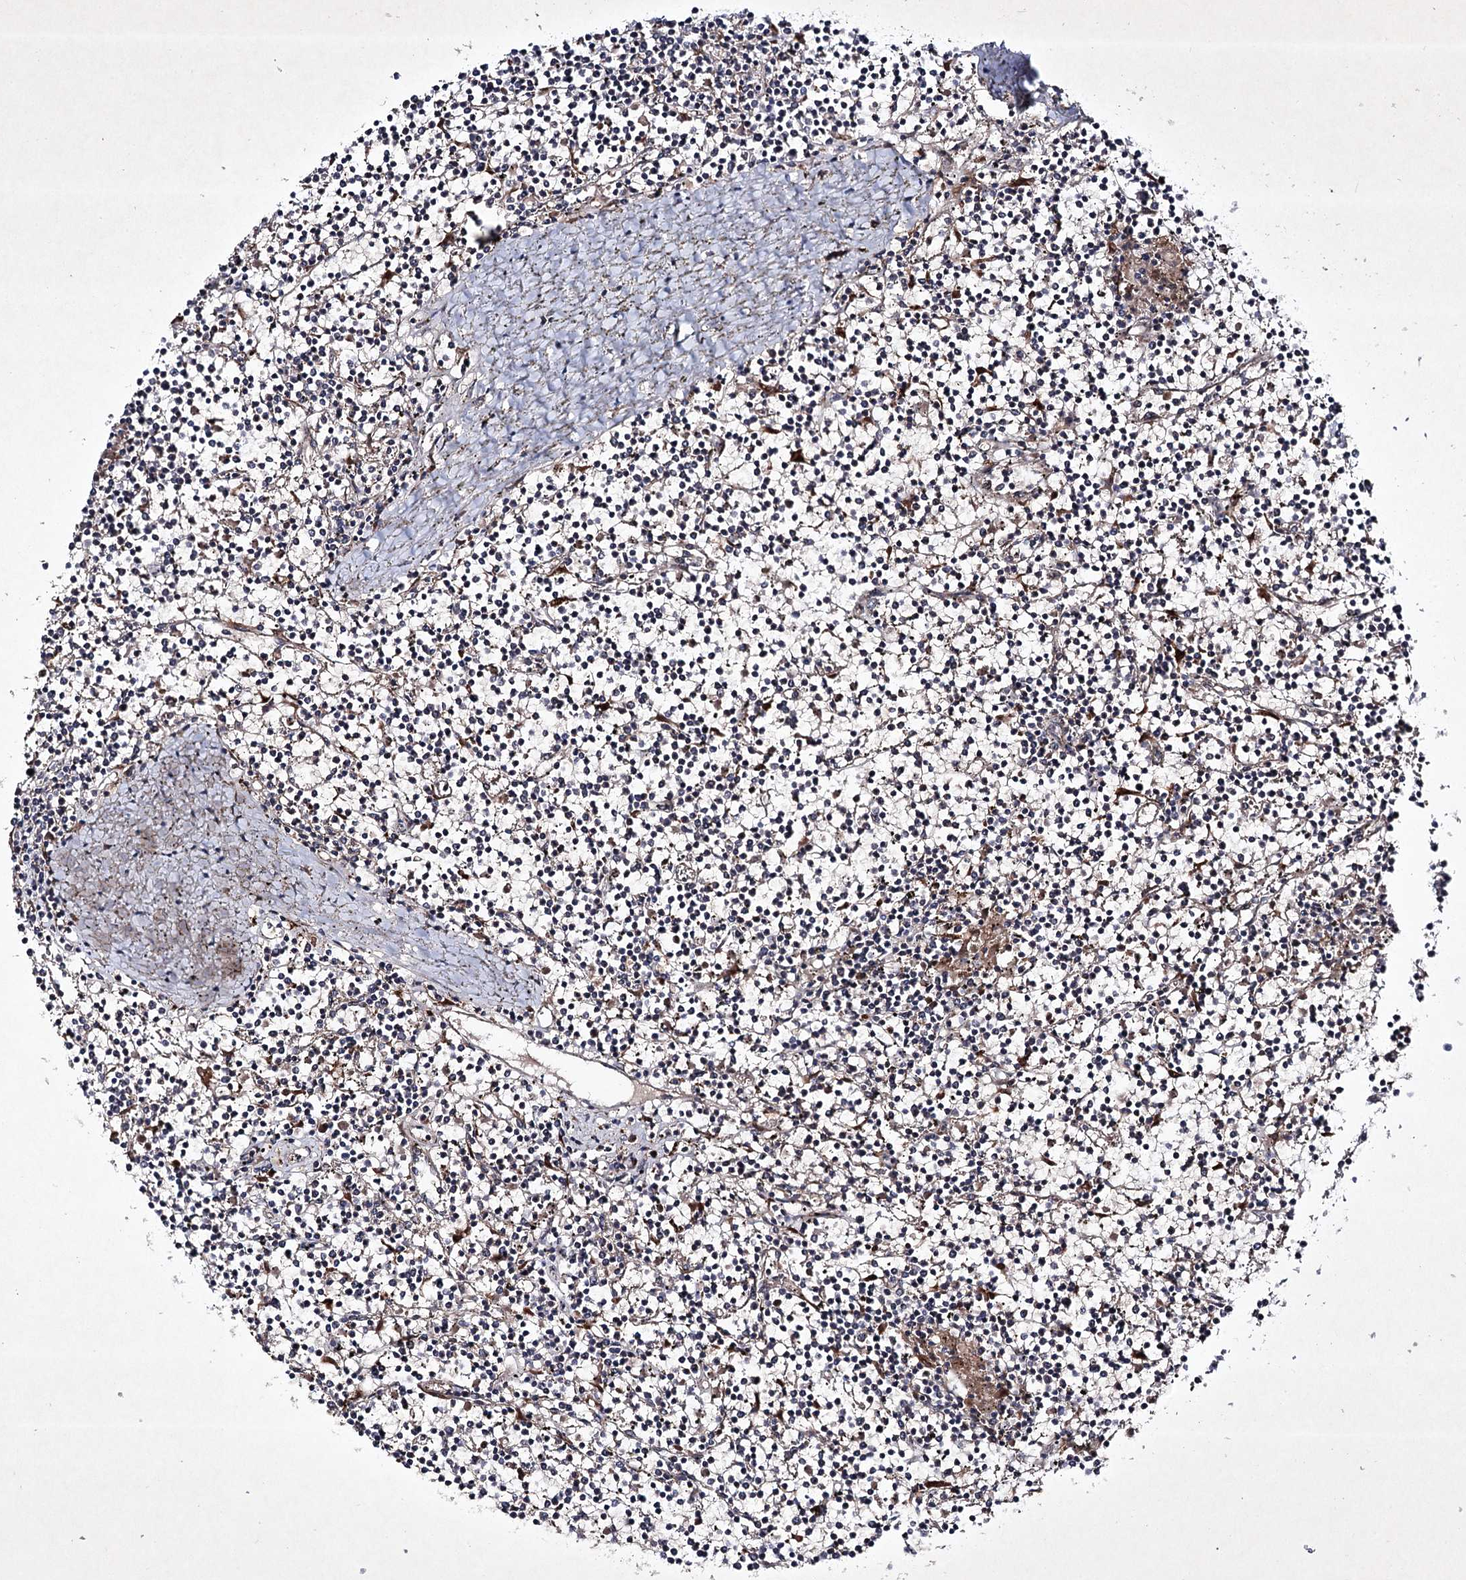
{"staining": {"intensity": "negative", "quantity": "none", "location": "none"}, "tissue": "lymphoma", "cell_type": "Tumor cells", "image_type": "cancer", "snomed": [{"axis": "morphology", "description": "Malignant lymphoma, non-Hodgkin's type, Low grade"}, {"axis": "topography", "description": "Spleen"}], "caption": "High power microscopy micrograph of an IHC photomicrograph of lymphoma, revealing no significant staining in tumor cells.", "gene": "ALG9", "patient": {"sex": "female", "age": 19}}